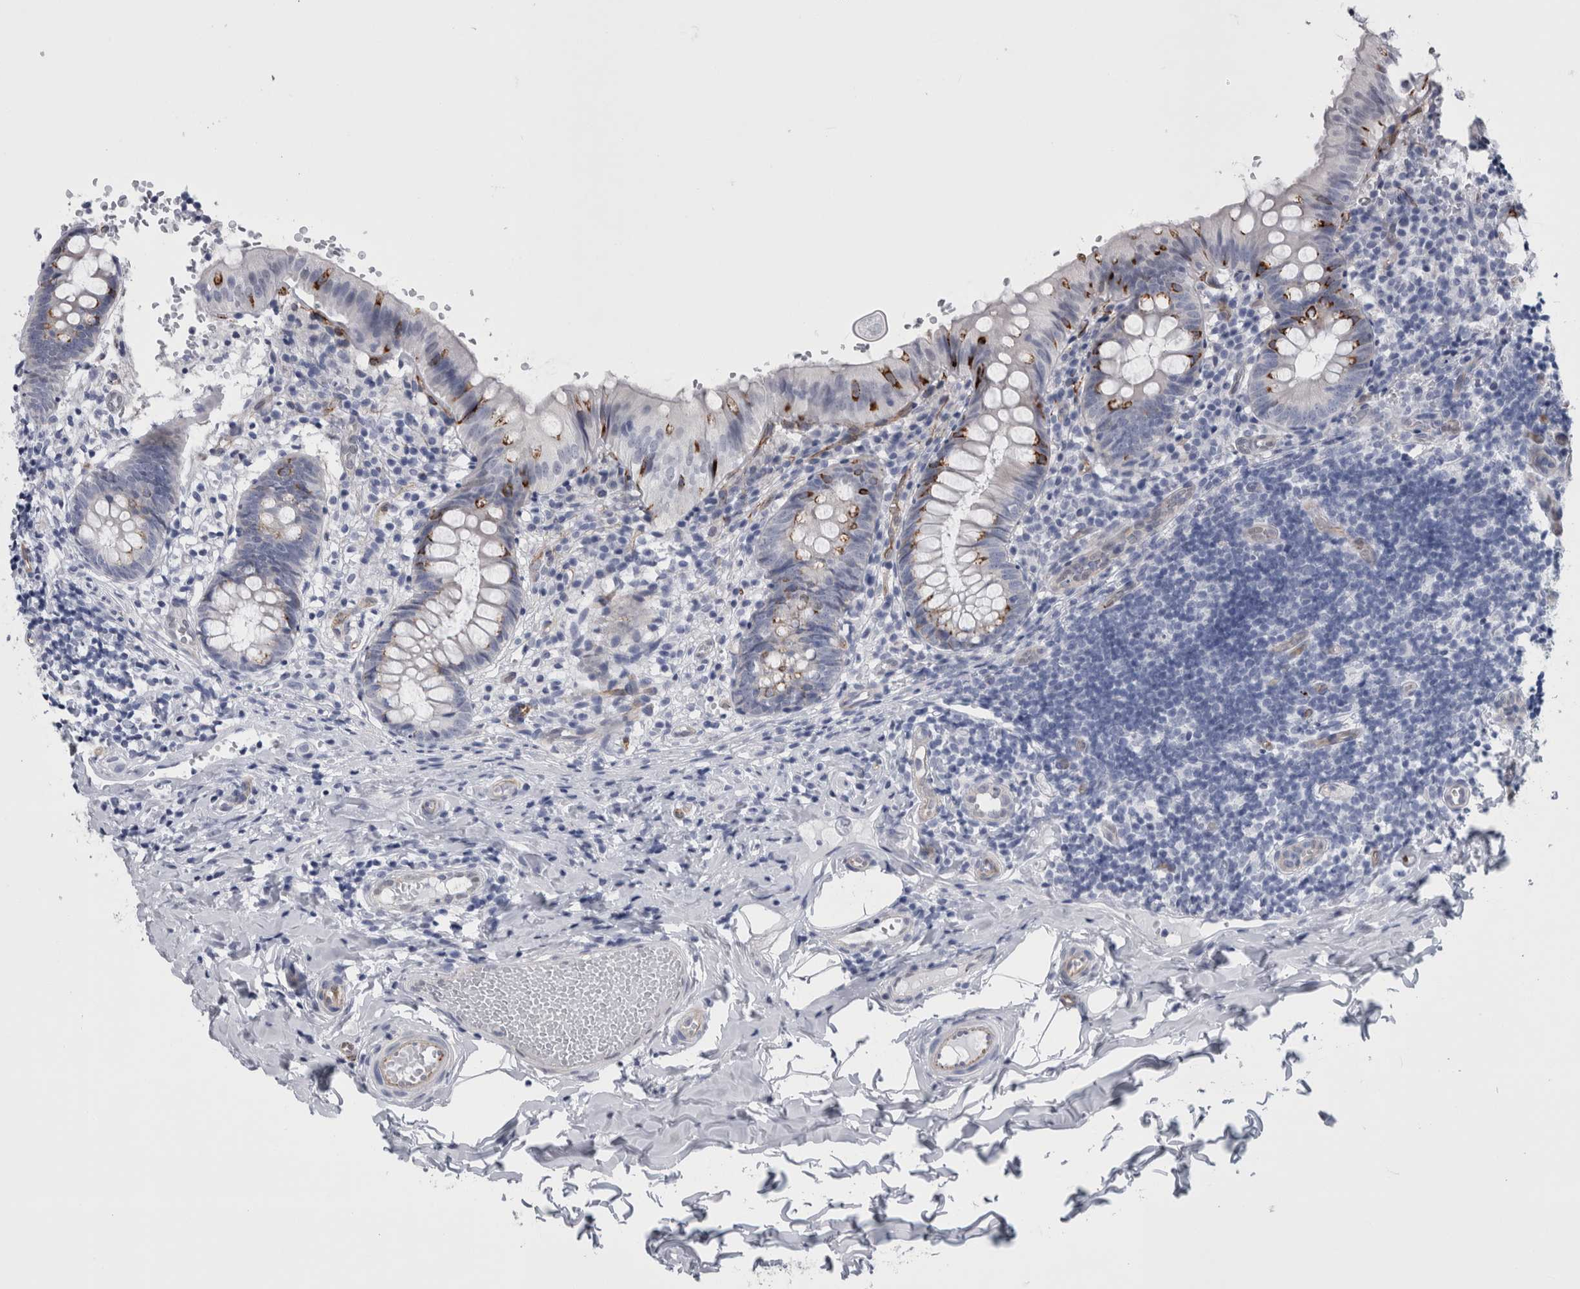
{"staining": {"intensity": "strong", "quantity": "<25%", "location": "cytoplasmic/membranous"}, "tissue": "appendix", "cell_type": "Glandular cells", "image_type": "normal", "snomed": [{"axis": "morphology", "description": "Normal tissue, NOS"}, {"axis": "topography", "description": "Appendix"}], "caption": "Protein staining exhibits strong cytoplasmic/membranous positivity in approximately <25% of glandular cells in benign appendix. The staining was performed using DAB (3,3'-diaminobenzidine), with brown indicating positive protein expression. Nuclei are stained blue with hematoxylin.", "gene": "VWDE", "patient": {"sex": "male", "age": 8}}